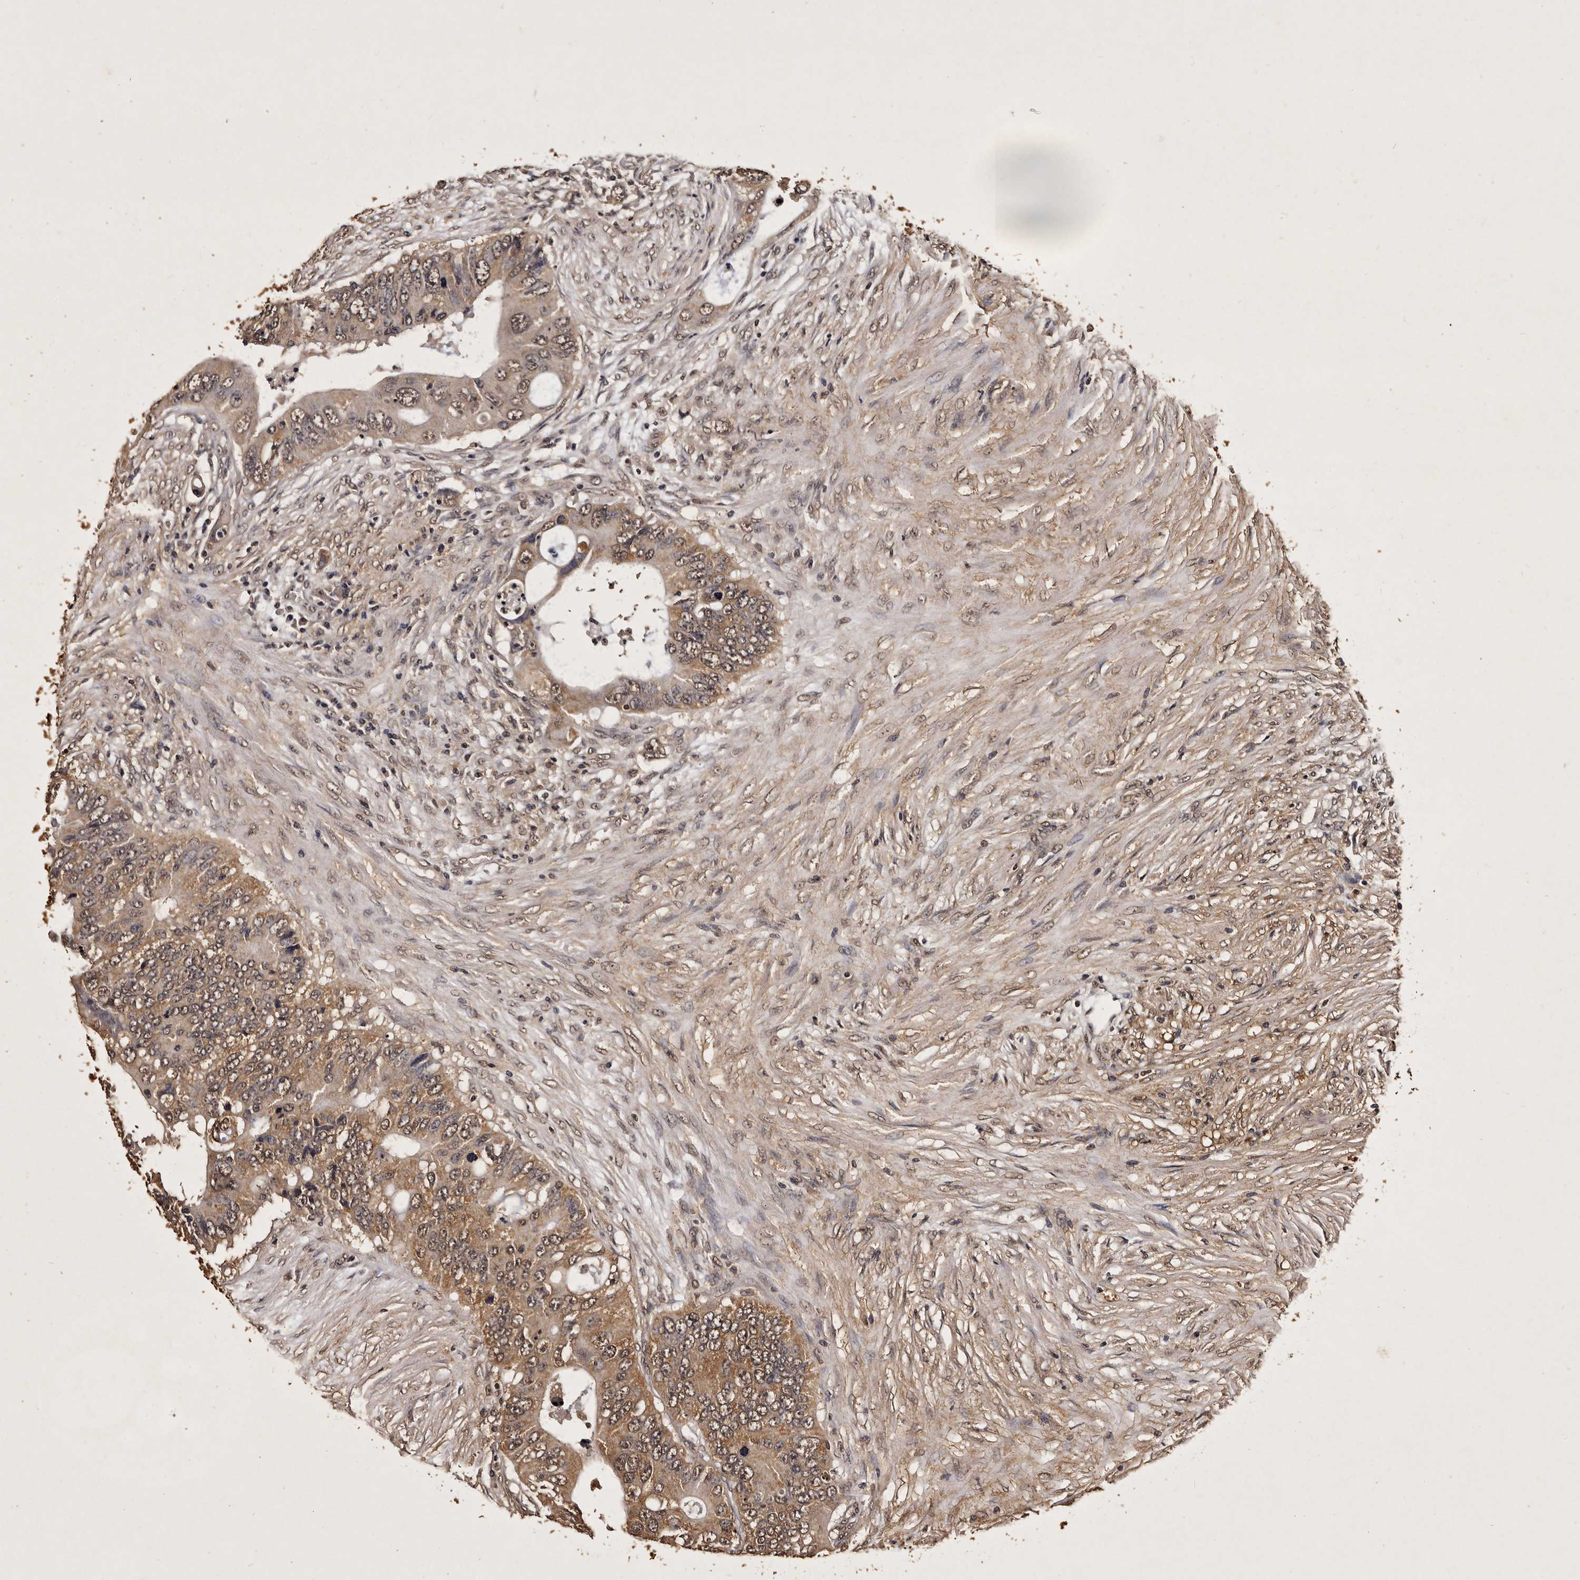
{"staining": {"intensity": "moderate", "quantity": ">75%", "location": "cytoplasmic/membranous,nuclear"}, "tissue": "colorectal cancer", "cell_type": "Tumor cells", "image_type": "cancer", "snomed": [{"axis": "morphology", "description": "Adenocarcinoma, NOS"}, {"axis": "topography", "description": "Colon"}], "caption": "Colorectal cancer (adenocarcinoma) stained with immunohistochemistry exhibits moderate cytoplasmic/membranous and nuclear positivity in approximately >75% of tumor cells. (Brightfield microscopy of DAB IHC at high magnification).", "gene": "PARS2", "patient": {"sex": "male", "age": 71}}